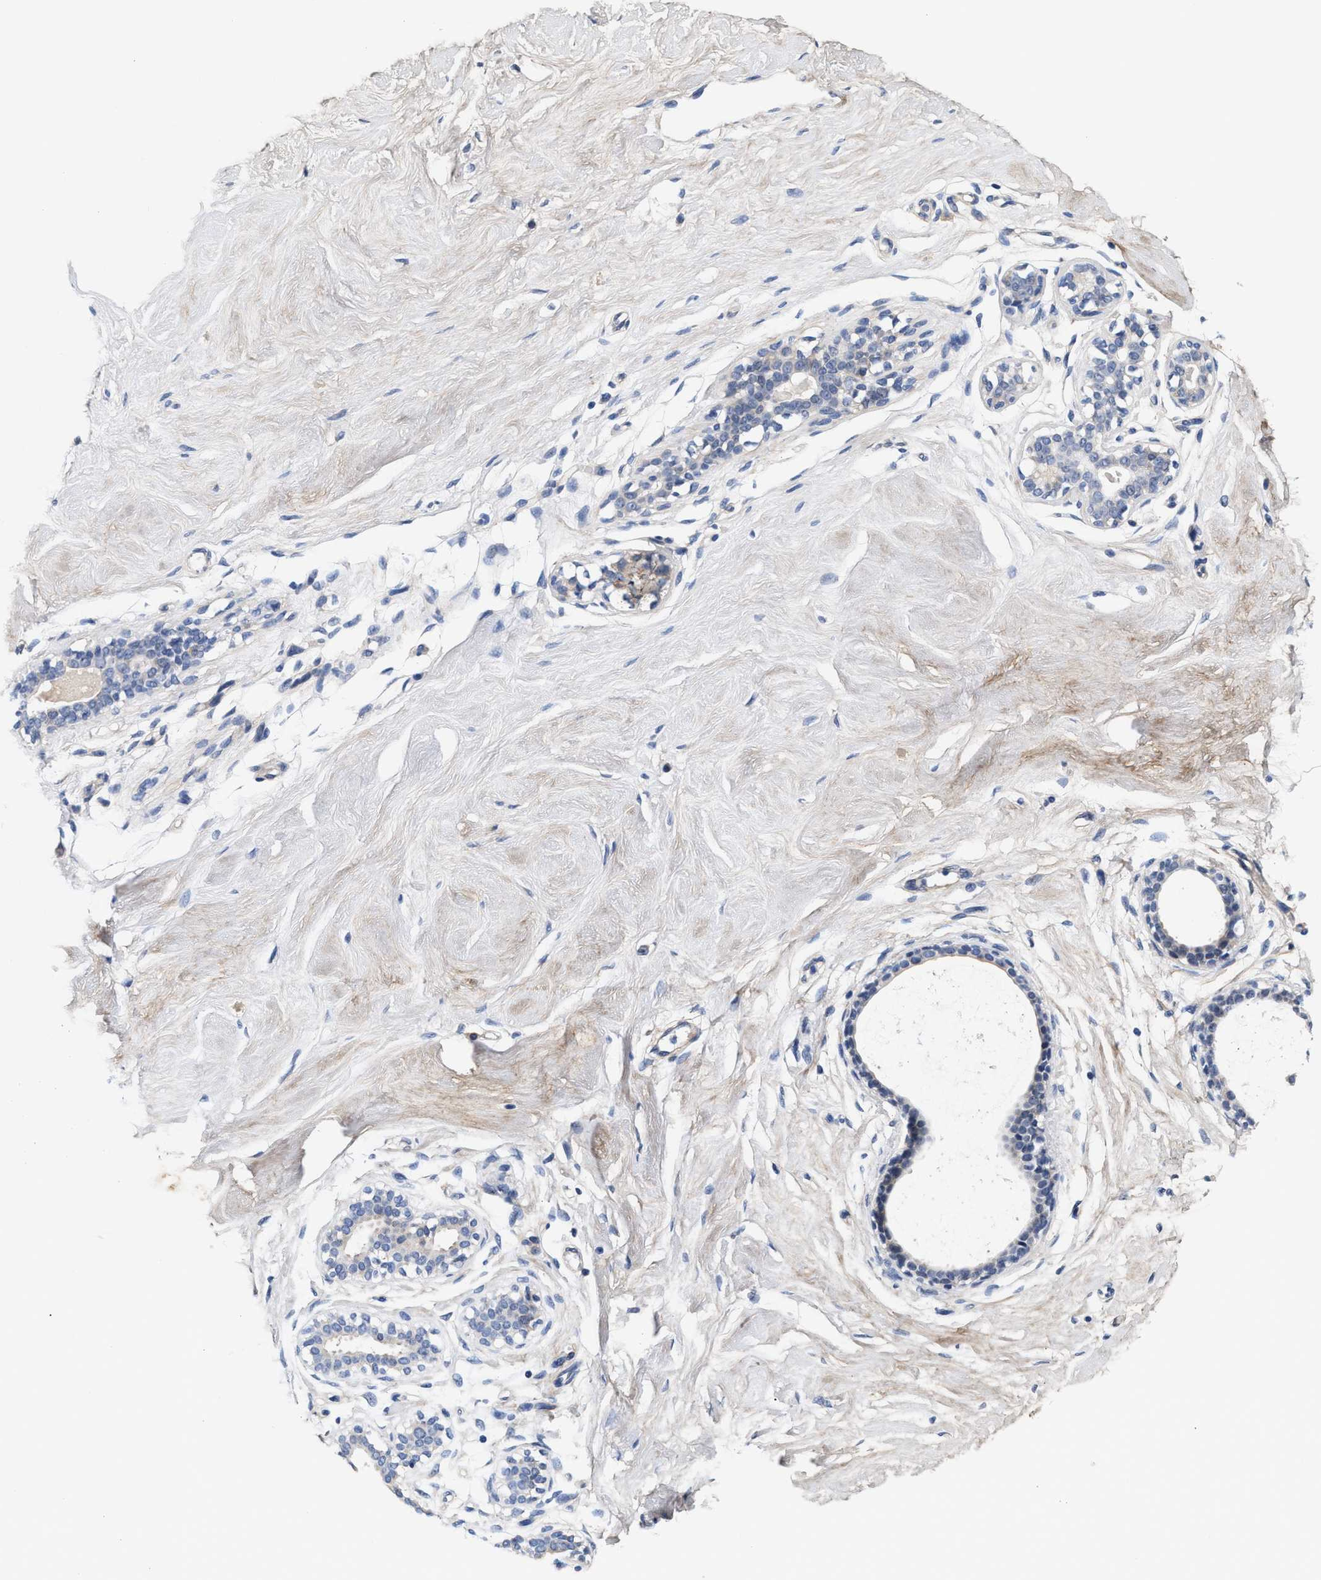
{"staining": {"intensity": "negative", "quantity": "none", "location": "none"}, "tissue": "breast", "cell_type": "Glandular cells", "image_type": "normal", "snomed": [{"axis": "morphology", "description": "Normal tissue, NOS"}, {"axis": "topography", "description": "Breast"}], "caption": "IHC micrograph of benign breast: breast stained with DAB (3,3'-diaminobenzidine) exhibits no significant protein expression in glandular cells.", "gene": "ACTL7B", "patient": {"sex": "female", "age": 23}}